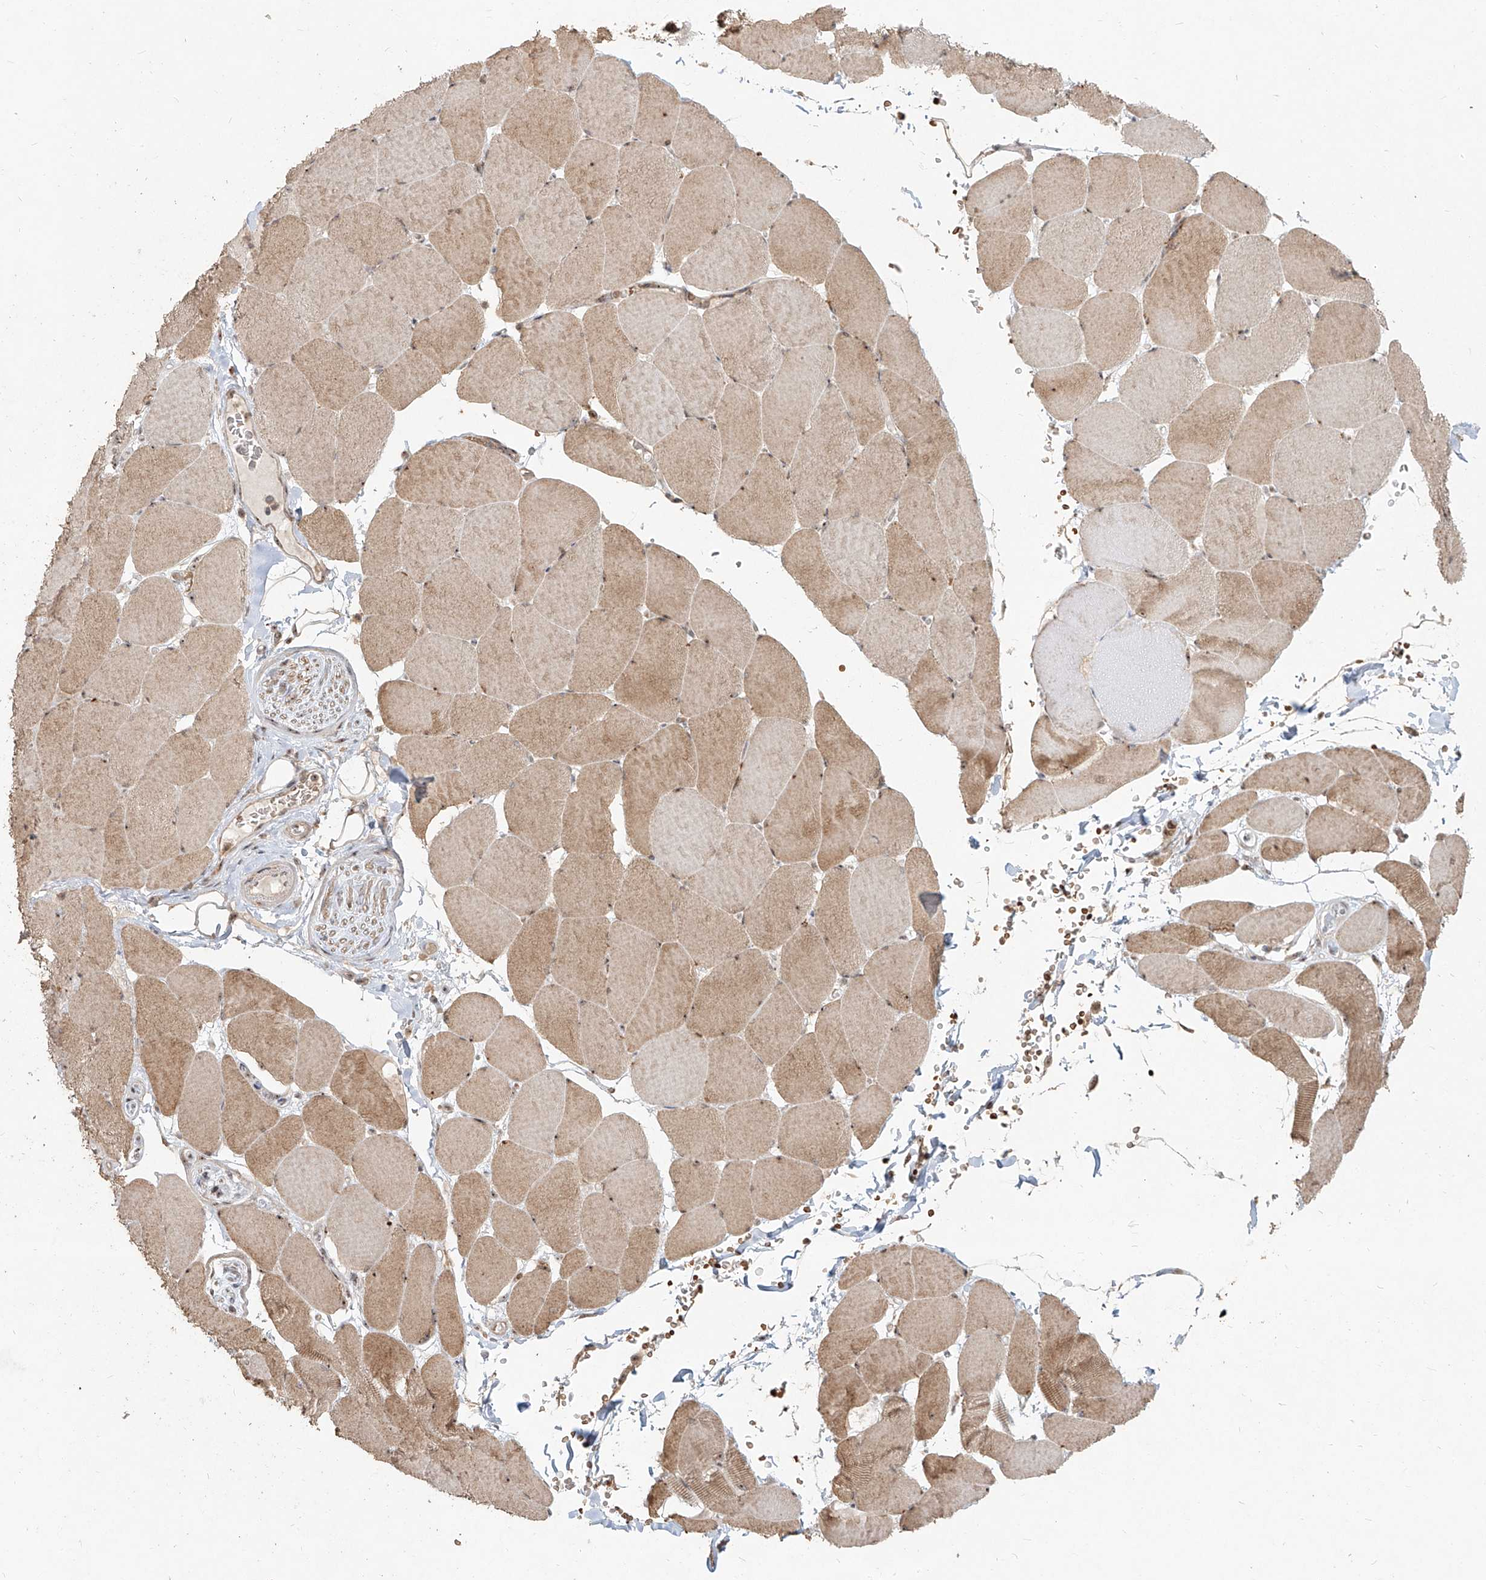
{"staining": {"intensity": "moderate", "quantity": ">75%", "location": "cytoplasmic/membranous,nuclear"}, "tissue": "skeletal muscle", "cell_type": "Myocytes", "image_type": "normal", "snomed": [{"axis": "morphology", "description": "Normal tissue, NOS"}, {"axis": "topography", "description": "Skeletal muscle"}, {"axis": "topography", "description": "Head-Neck"}], "caption": "A brown stain labels moderate cytoplasmic/membranous,nuclear staining of a protein in myocytes of normal skeletal muscle. (brown staining indicates protein expression, while blue staining denotes nuclei).", "gene": "BYSL", "patient": {"sex": "male", "age": 66}}